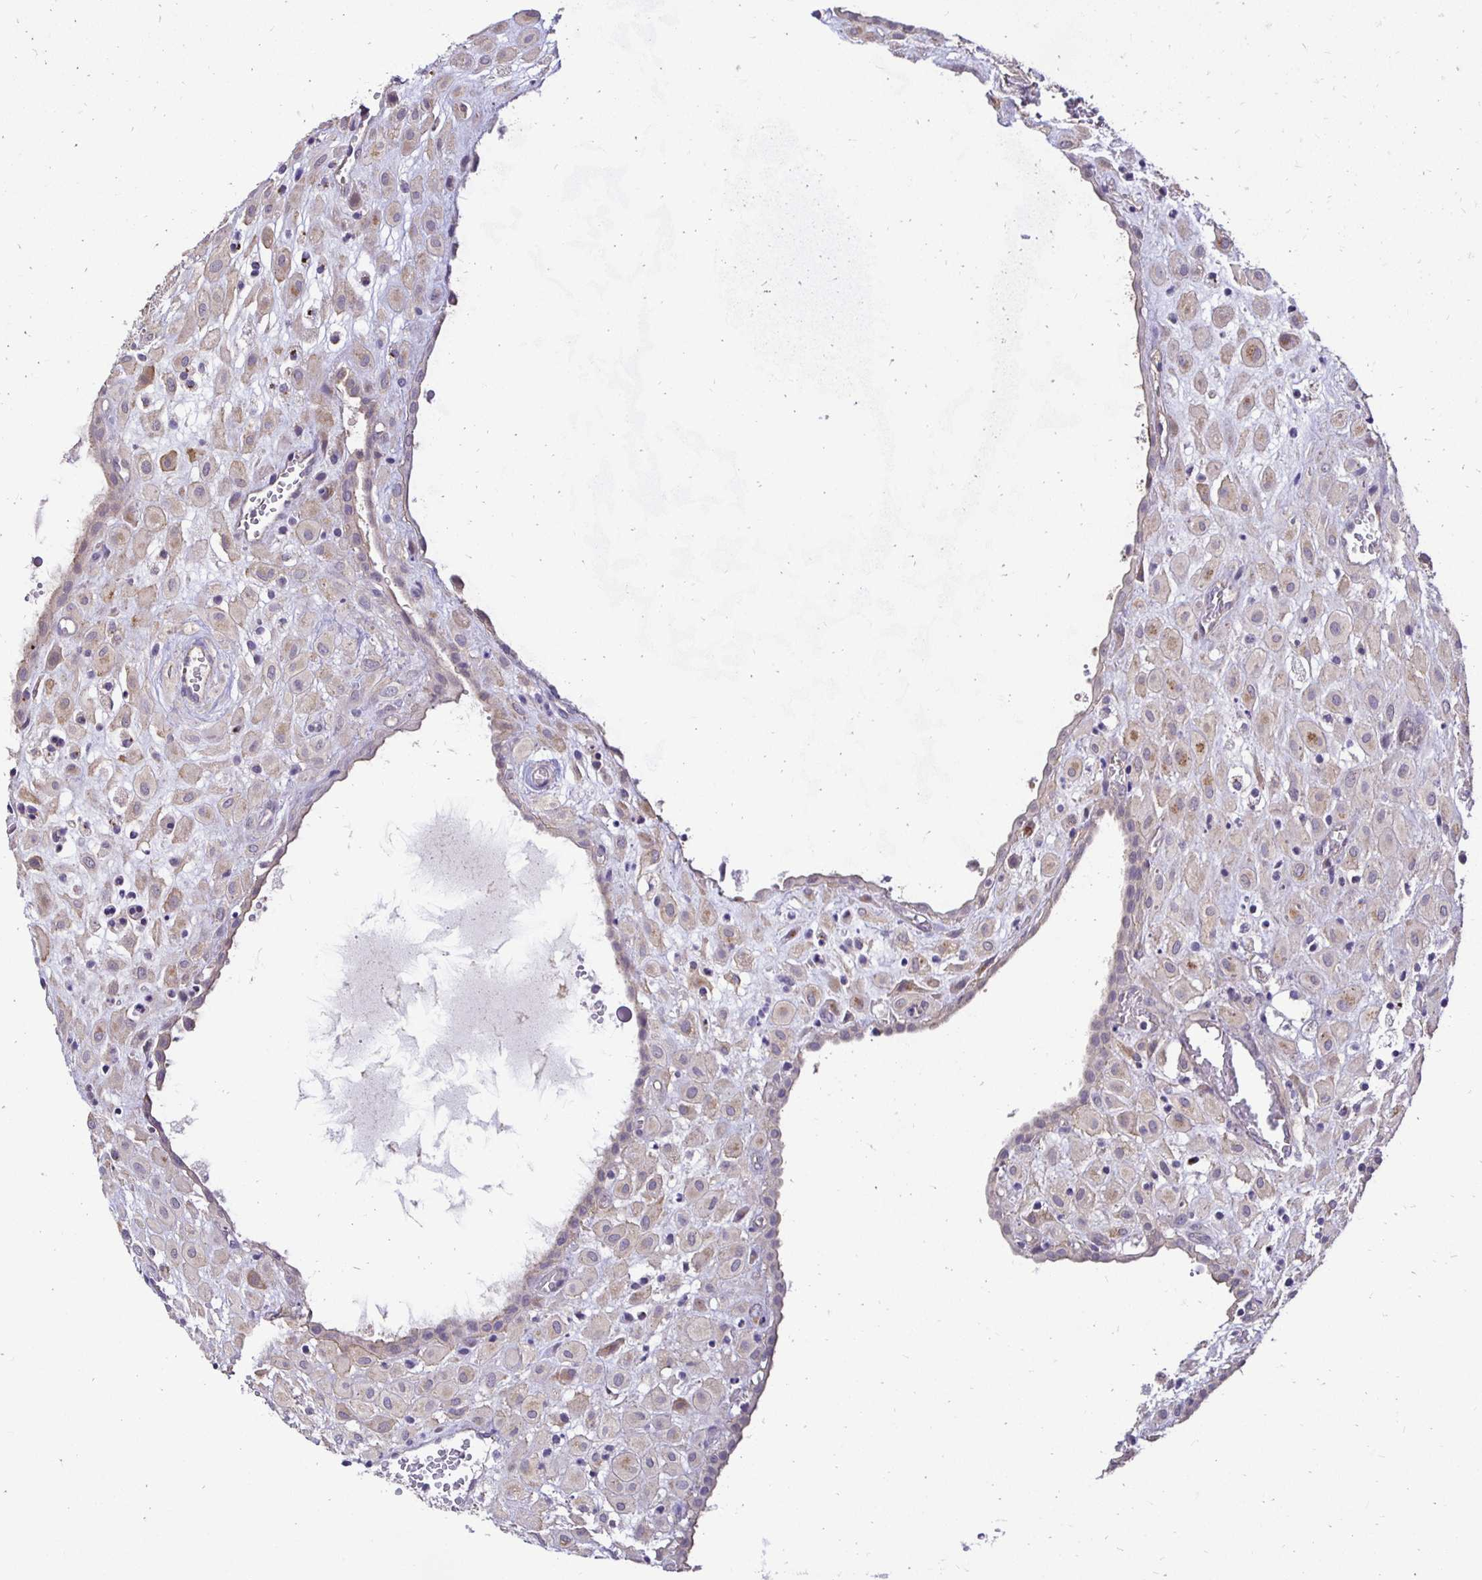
{"staining": {"intensity": "weak", "quantity": "<25%", "location": "cytoplasmic/membranous"}, "tissue": "placenta", "cell_type": "Decidual cells", "image_type": "normal", "snomed": [{"axis": "morphology", "description": "Normal tissue, NOS"}, {"axis": "topography", "description": "Placenta"}], "caption": "Decidual cells show no significant expression in normal placenta. (Stains: DAB (3,3'-diaminobenzidine) IHC with hematoxylin counter stain, Microscopy: brightfield microscopy at high magnification).", "gene": "SLC9A1", "patient": {"sex": "female", "age": 24}}